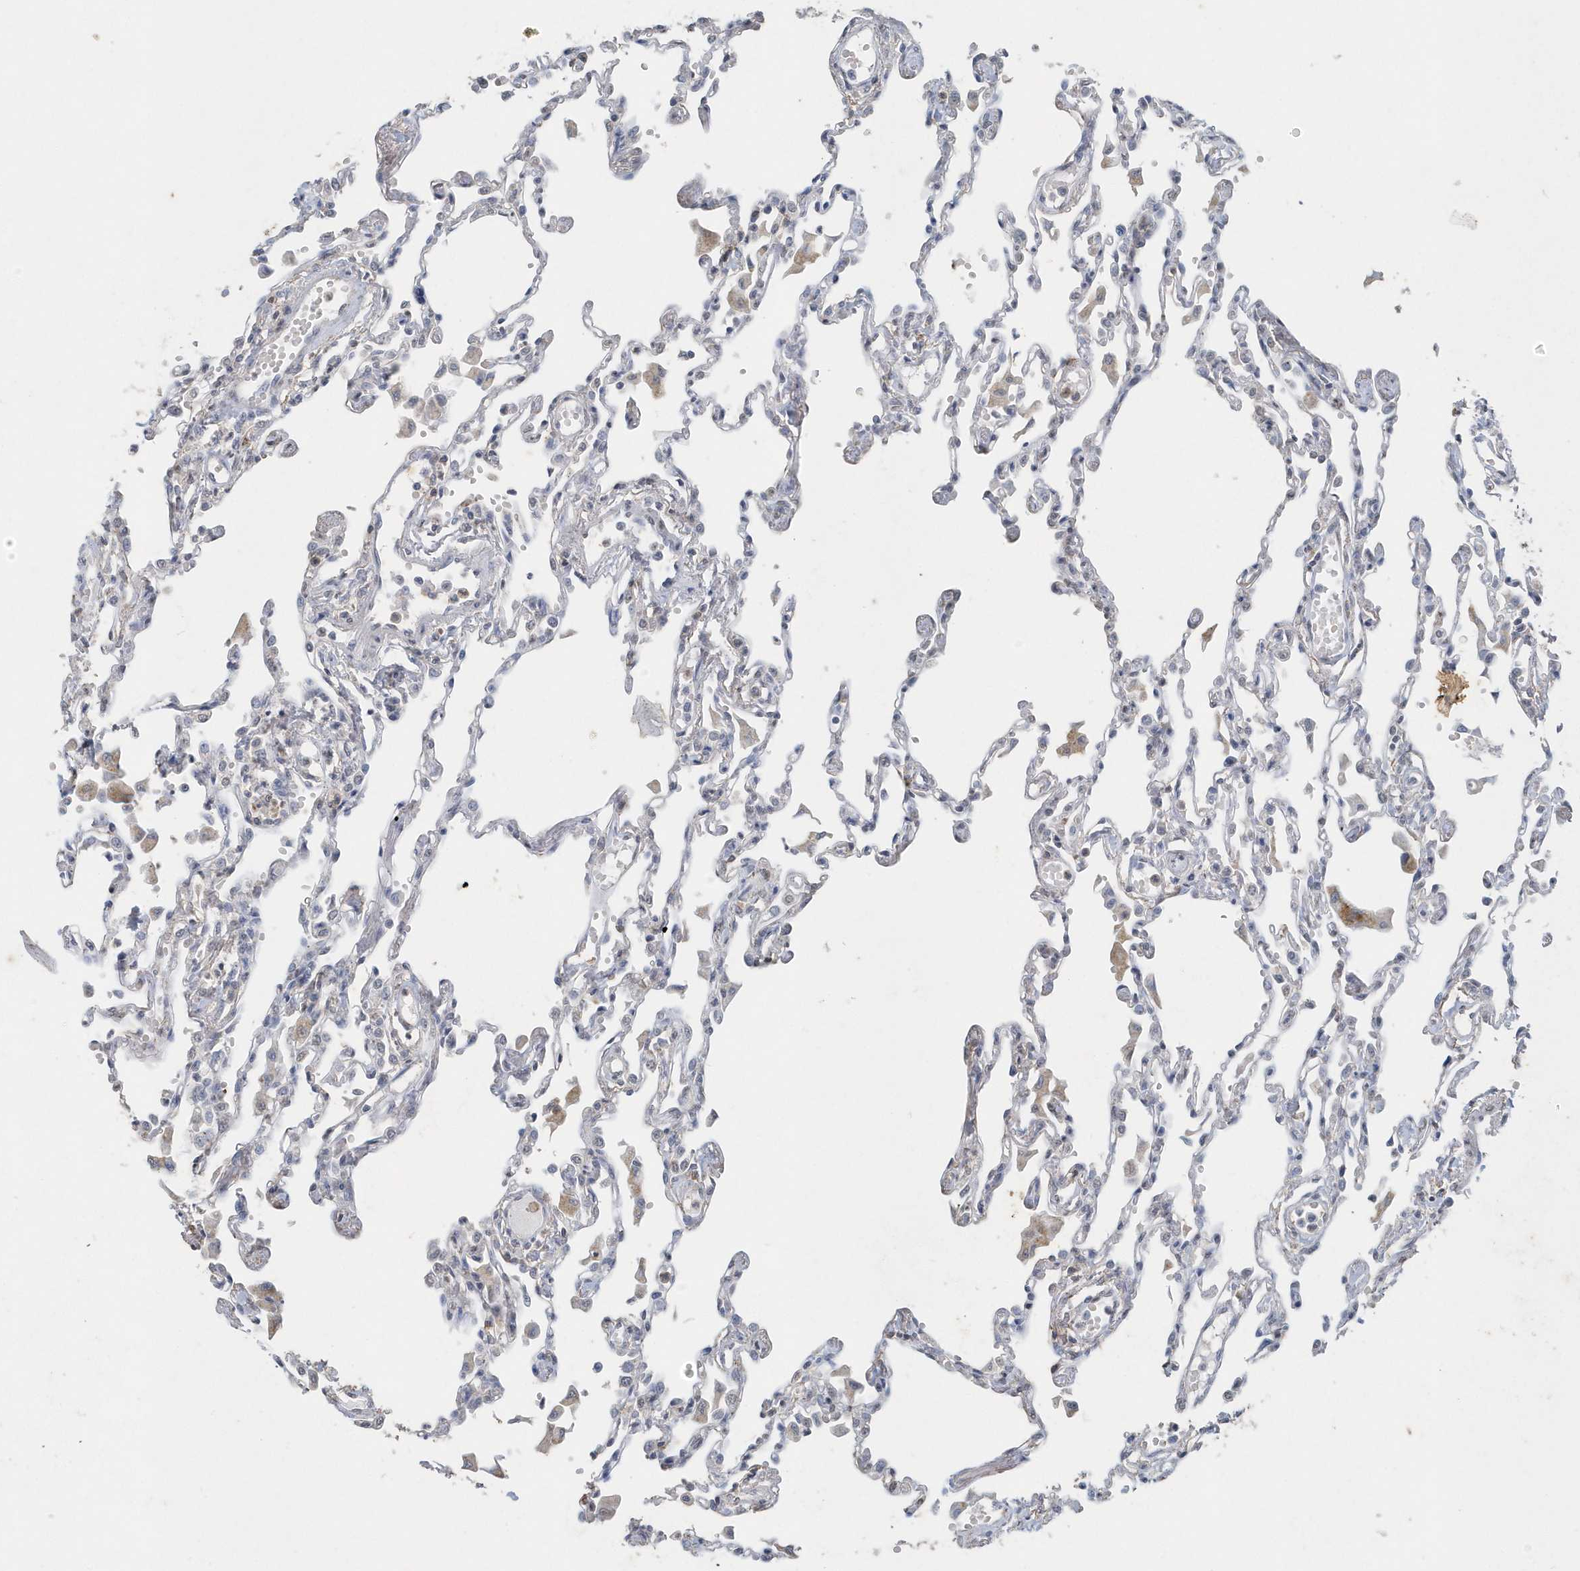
{"staining": {"intensity": "negative", "quantity": "none", "location": "none"}, "tissue": "lung", "cell_type": "Alveolar cells", "image_type": "normal", "snomed": [{"axis": "morphology", "description": "Normal tissue, NOS"}, {"axis": "topography", "description": "Bronchus"}, {"axis": "topography", "description": "Lung"}], "caption": "A photomicrograph of human lung is negative for staining in alveolar cells. (DAB (3,3'-diaminobenzidine) immunohistochemistry, high magnification).", "gene": "PDCD1", "patient": {"sex": "female", "age": 49}}